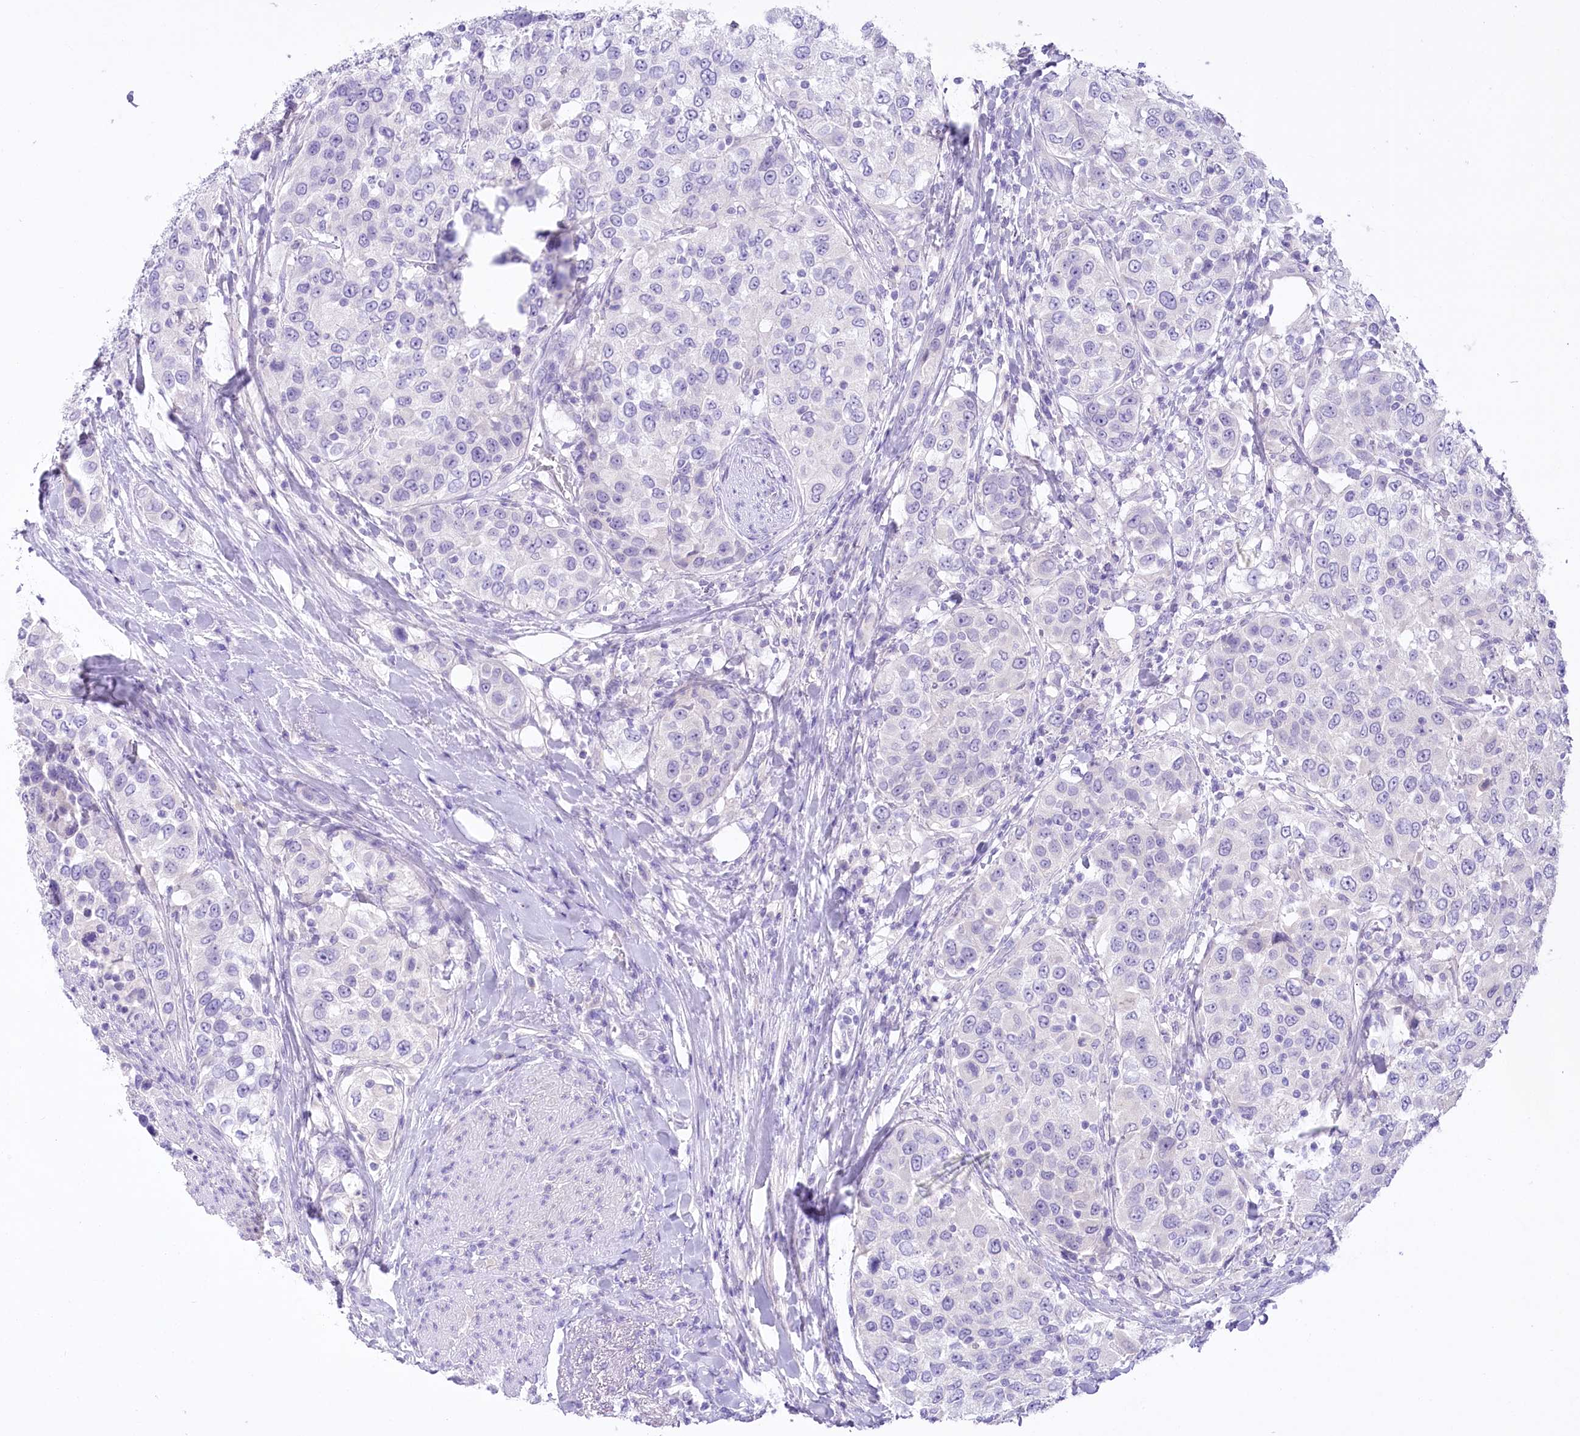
{"staining": {"intensity": "negative", "quantity": "none", "location": "none"}, "tissue": "urothelial cancer", "cell_type": "Tumor cells", "image_type": "cancer", "snomed": [{"axis": "morphology", "description": "Urothelial carcinoma, High grade"}, {"axis": "topography", "description": "Urinary bladder"}], "caption": "Urothelial cancer was stained to show a protein in brown. There is no significant expression in tumor cells.", "gene": "PBLD", "patient": {"sex": "female", "age": 80}}